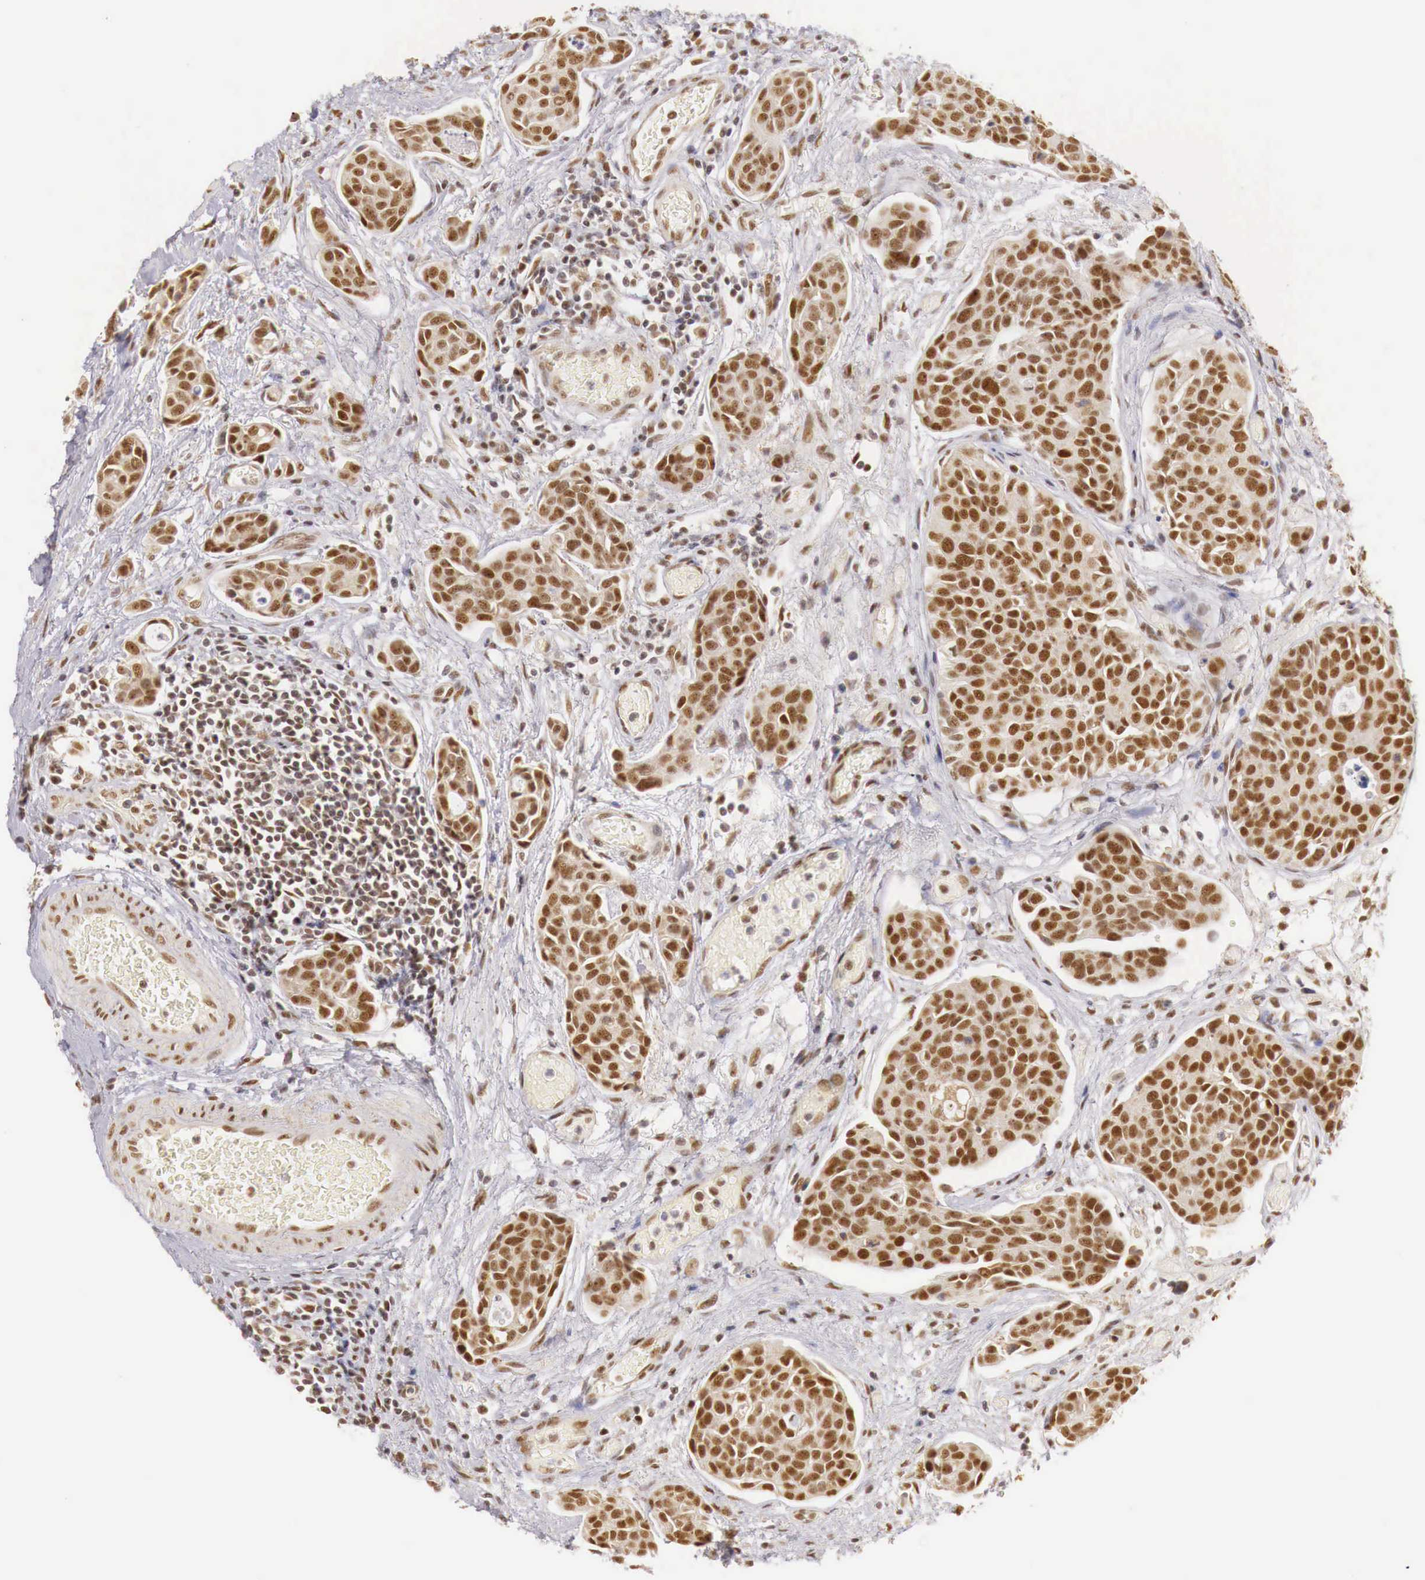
{"staining": {"intensity": "moderate", "quantity": ">75%", "location": "cytoplasmic/membranous,nuclear"}, "tissue": "urothelial cancer", "cell_type": "Tumor cells", "image_type": "cancer", "snomed": [{"axis": "morphology", "description": "Urothelial carcinoma, High grade"}, {"axis": "topography", "description": "Urinary bladder"}], "caption": "There is medium levels of moderate cytoplasmic/membranous and nuclear expression in tumor cells of urothelial cancer, as demonstrated by immunohistochemical staining (brown color).", "gene": "GPKOW", "patient": {"sex": "male", "age": 78}}